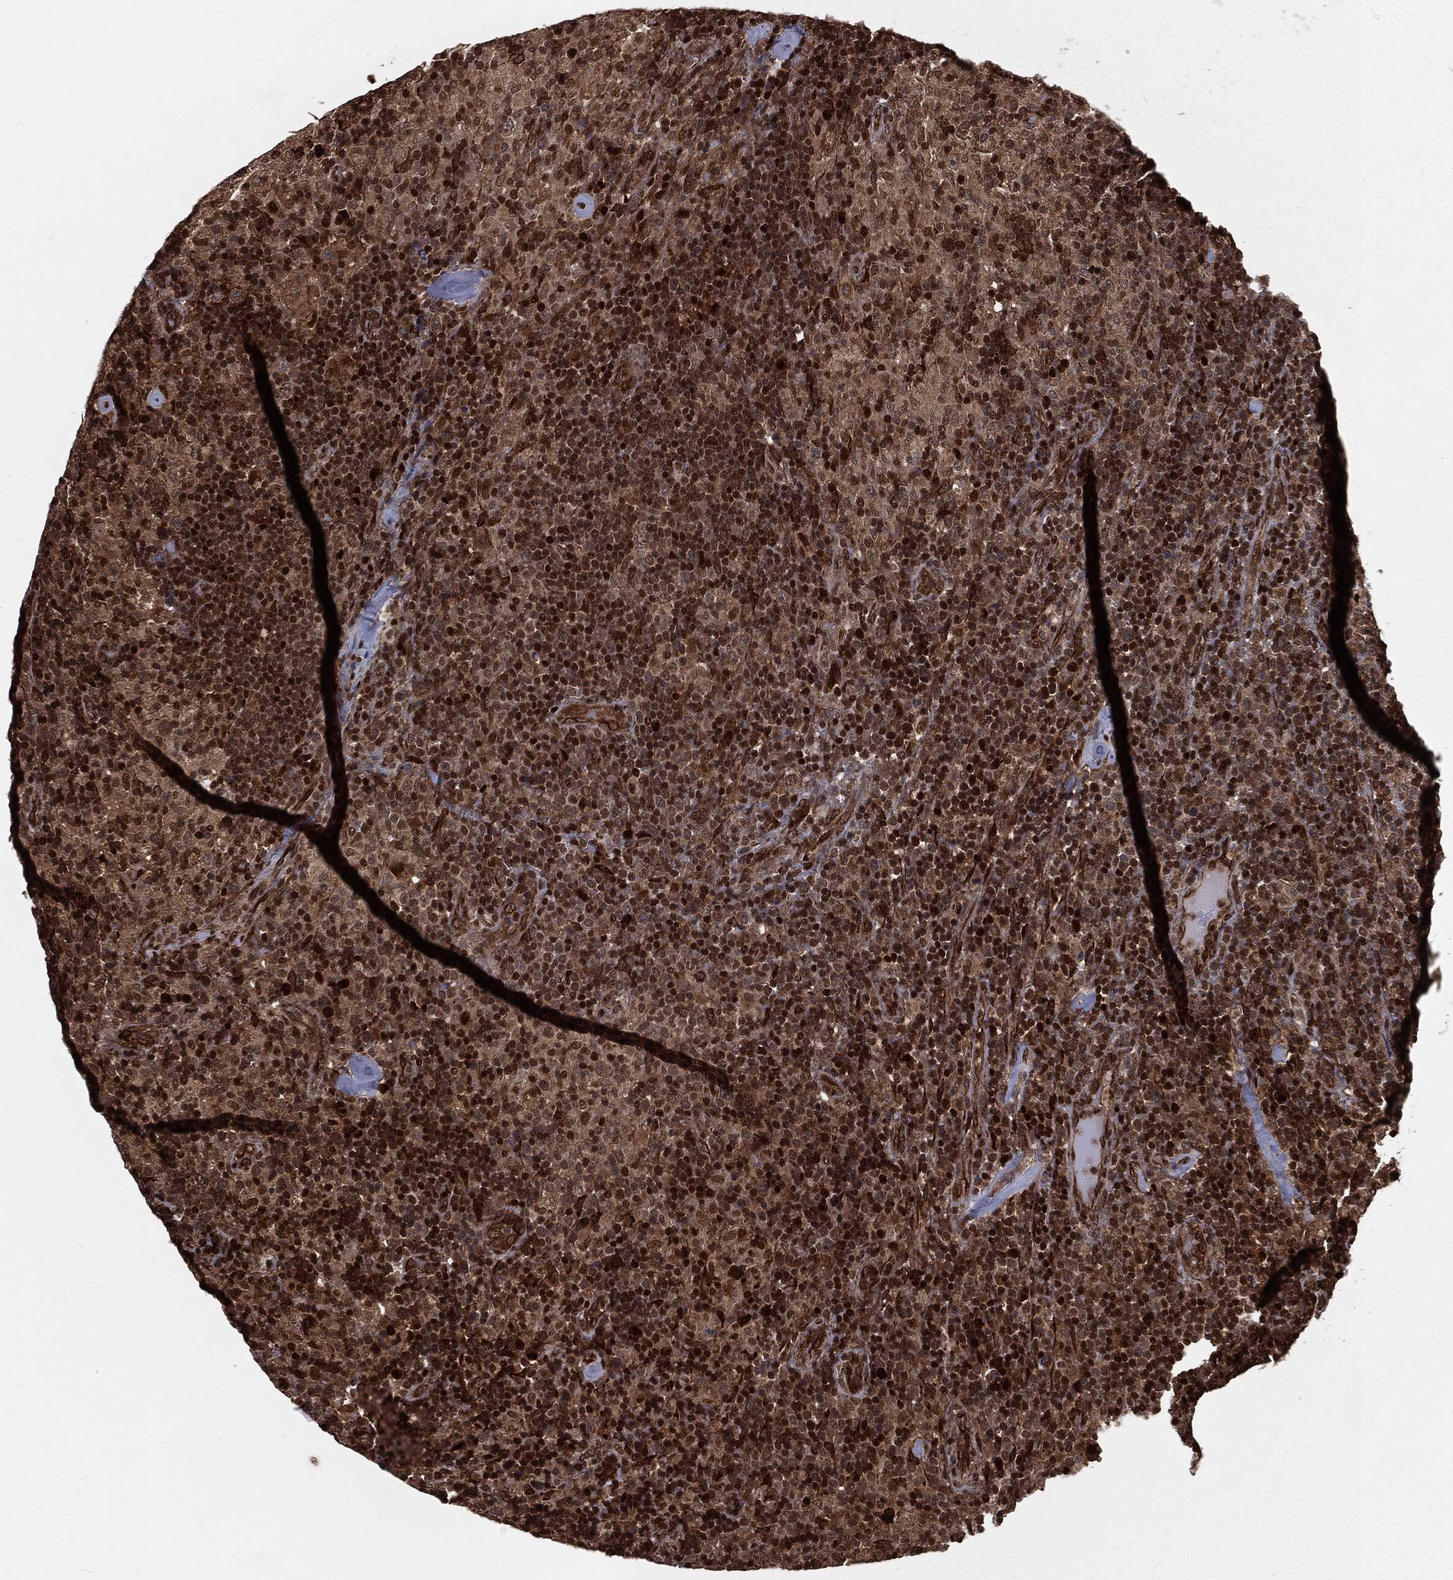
{"staining": {"intensity": "moderate", "quantity": ">75%", "location": "cytoplasmic/membranous"}, "tissue": "lymphoma", "cell_type": "Tumor cells", "image_type": "cancer", "snomed": [{"axis": "morphology", "description": "Hodgkin's disease, NOS"}, {"axis": "topography", "description": "Lymph node"}], "caption": "A brown stain labels moderate cytoplasmic/membranous expression of a protein in human lymphoma tumor cells.", "gene": "RANBP9", "patient": {"sex": "male", "age": 70}}